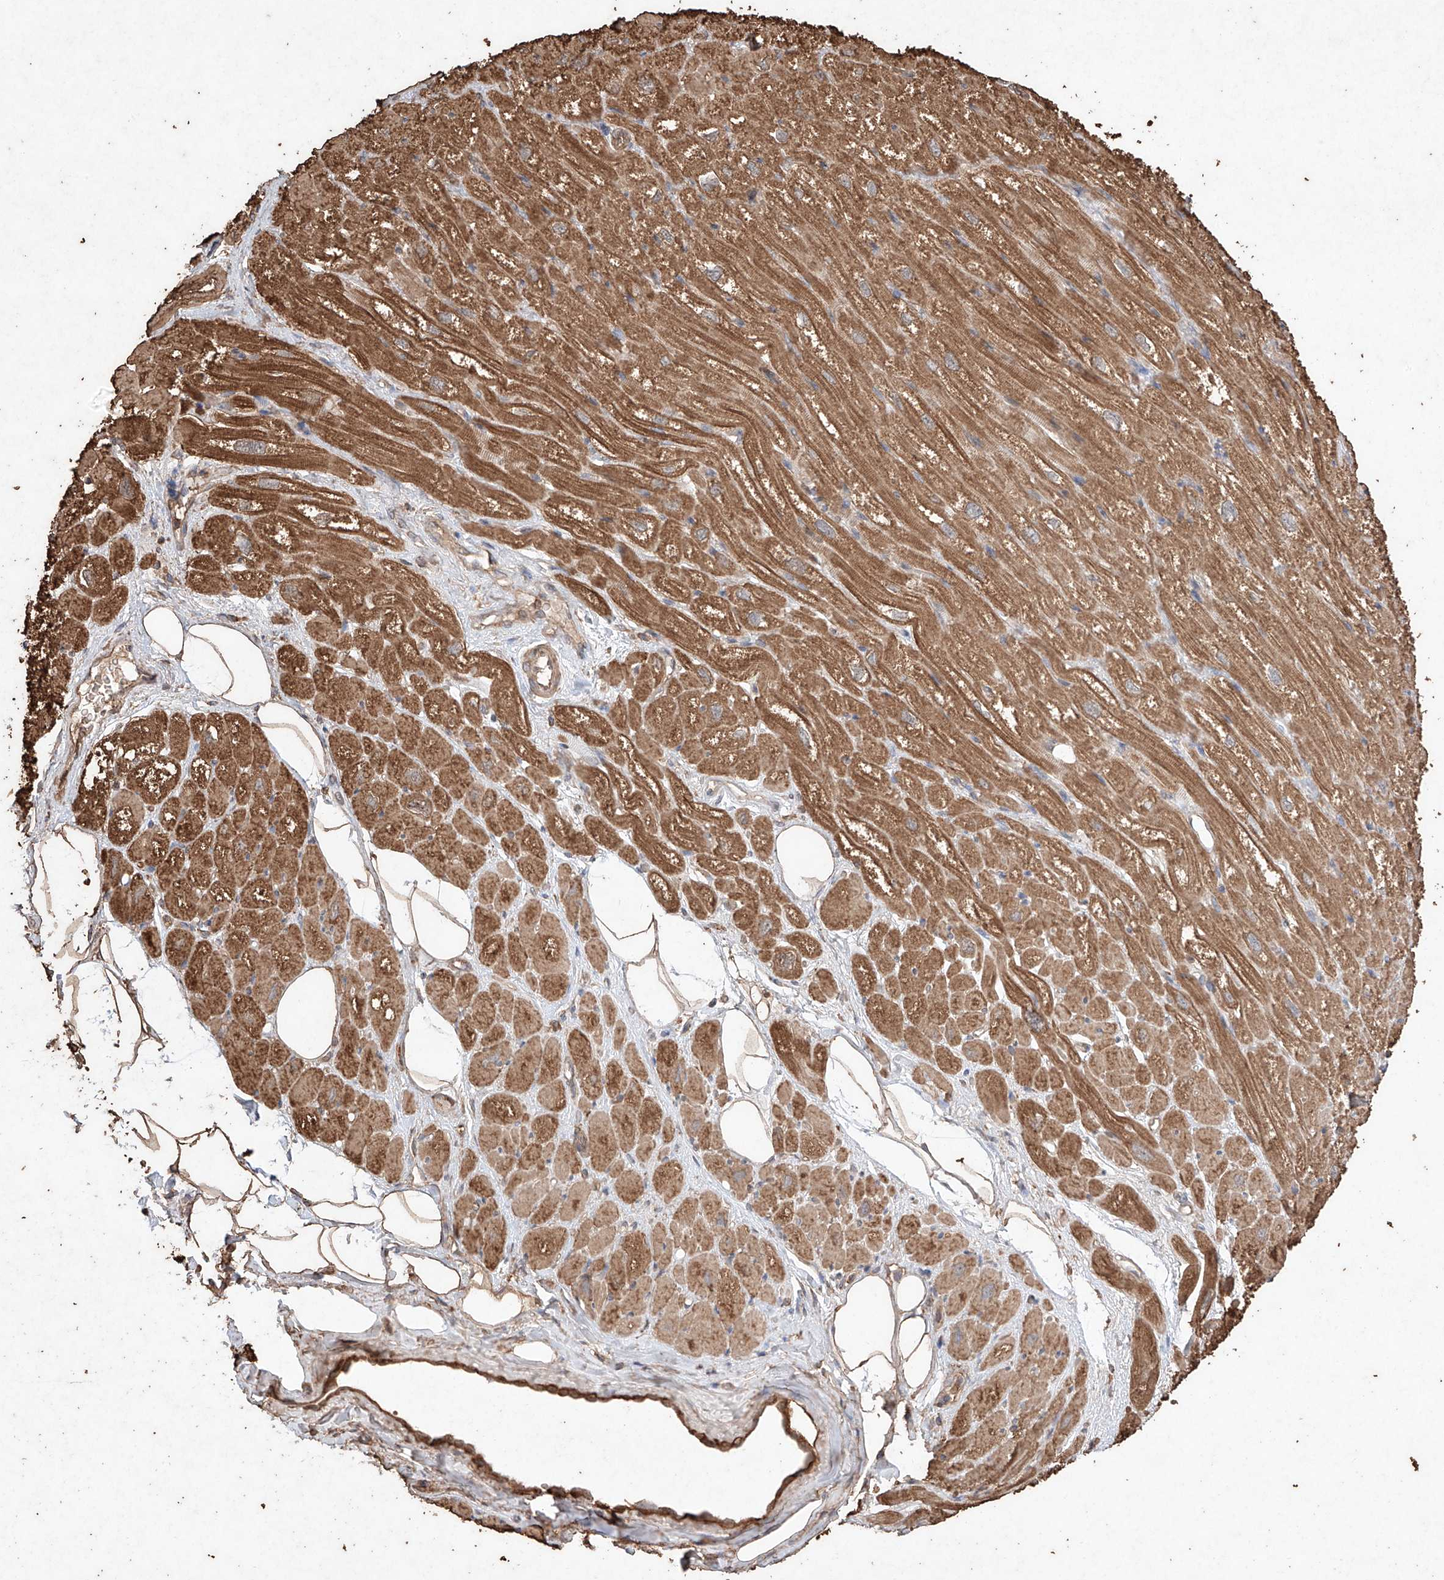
{"staining": {"intensity": "strong", "quantity": ">75%", "location": "cytoplasmic/membranous"}, "tissue": "heart muscle", "cell_type": "Cardiomyocytes", "image_type": "normal", "snomed": [{"axis": "morphology", "description": "Normal tissue, NOS"}, {"axis": "topography", "description": "Heart"}], "caption": "Benign heart muscle shows strong cytoplasmic/membranous positivity in about >75% of cardiomyocytes, visualized by immunohistochemistry.", "gene": "M6PR", "patient": {"sex": "male", "age": 50}}